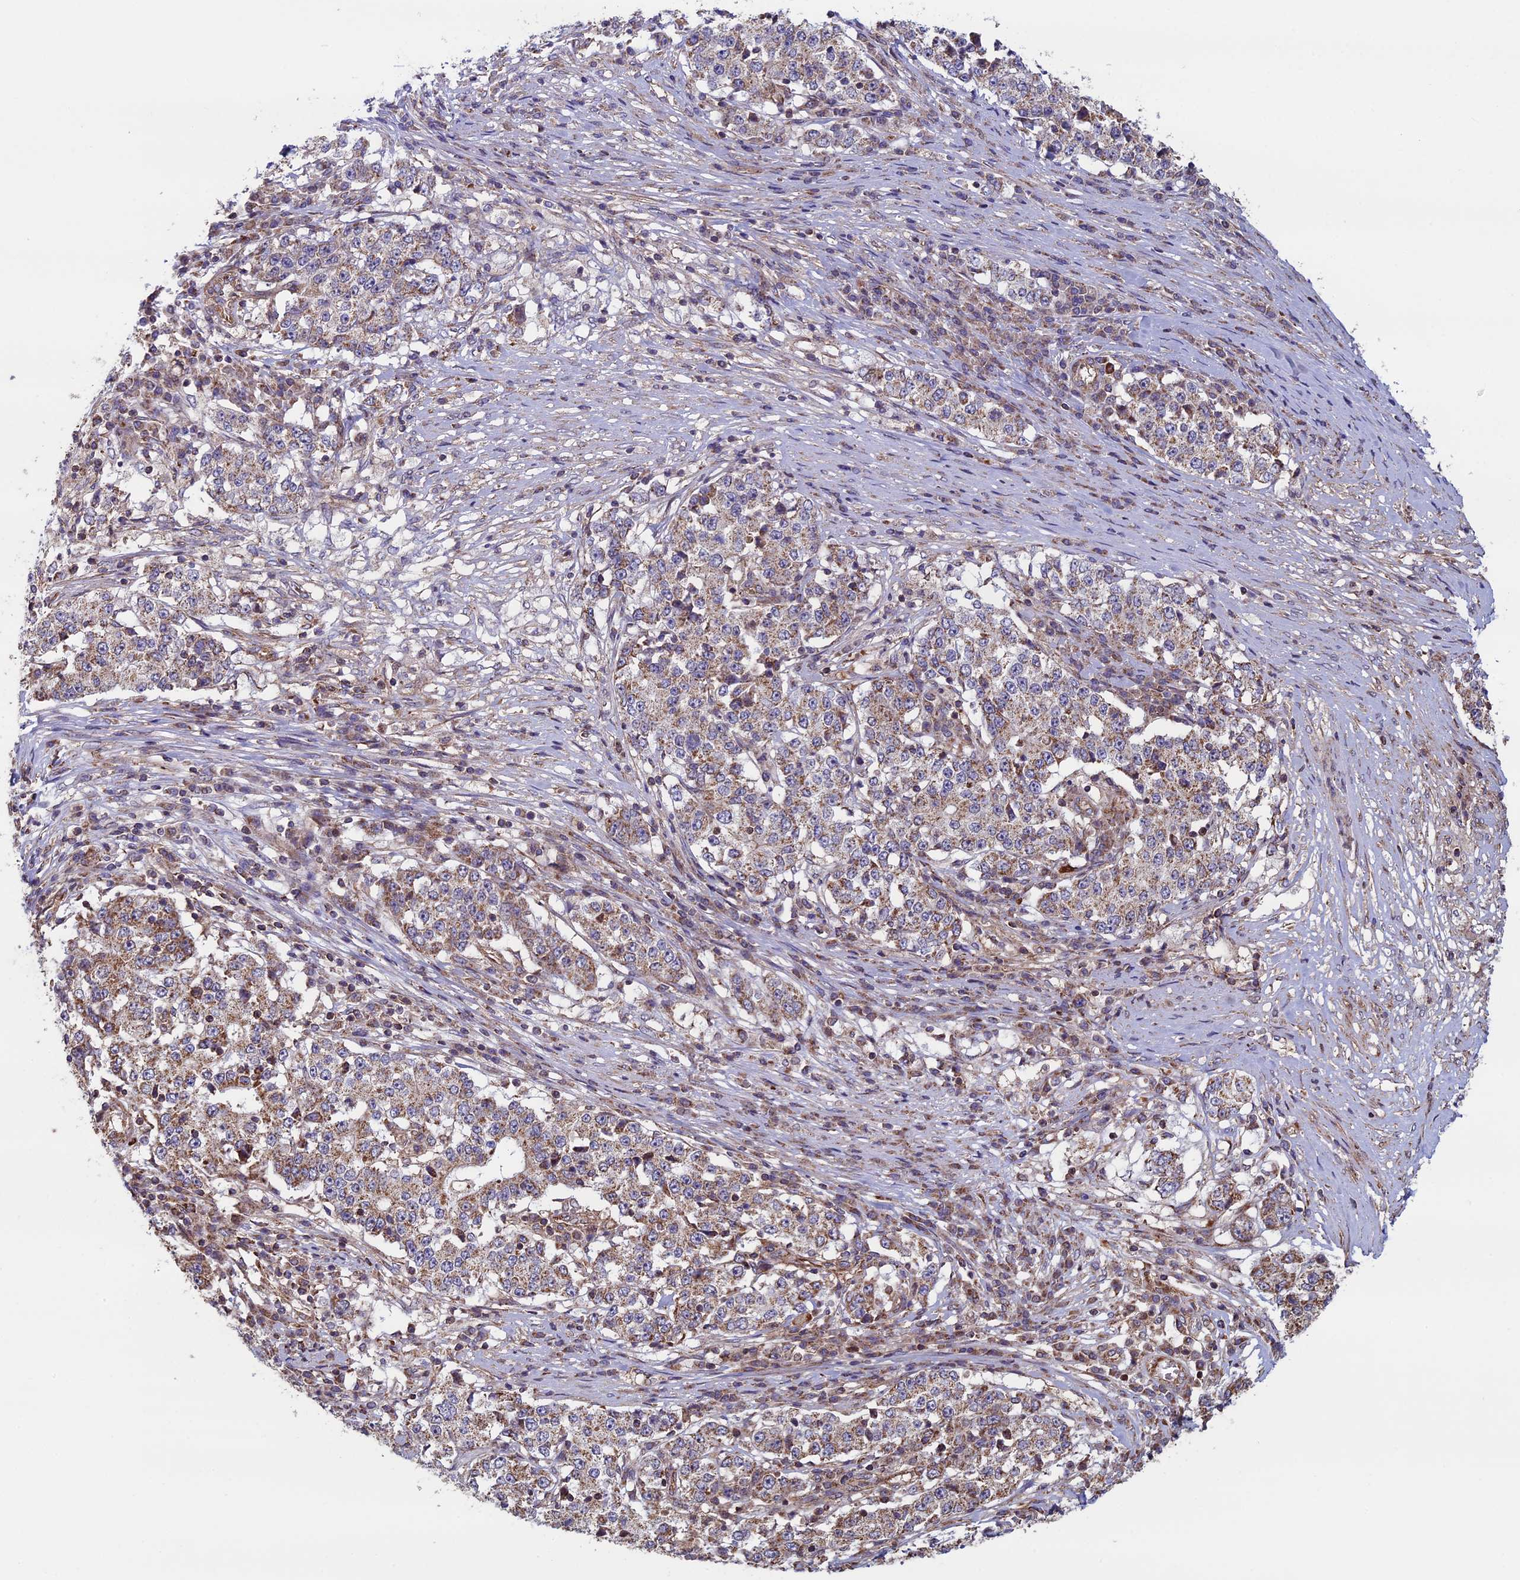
{"staining": {"intensity": "weak", "quantity": ">75%", "location": "cytoplasmic/membranous"}, "tissue": "stomach cancer", "cell_type": "Tumor cells", "image_type": "cancer", "snomed": [{"axis": "morphology", "description": "Adenocarcinoma, NOS"}, {"axis": "topography", "description": "Stomach"}], "caption": "A brown stain highlights weak cytoplasmic/membranous staining of a protein in human stomach cancer tumor cells.", "gene": "CCDC8", "patient": {"sex": "male", "age": 59}}